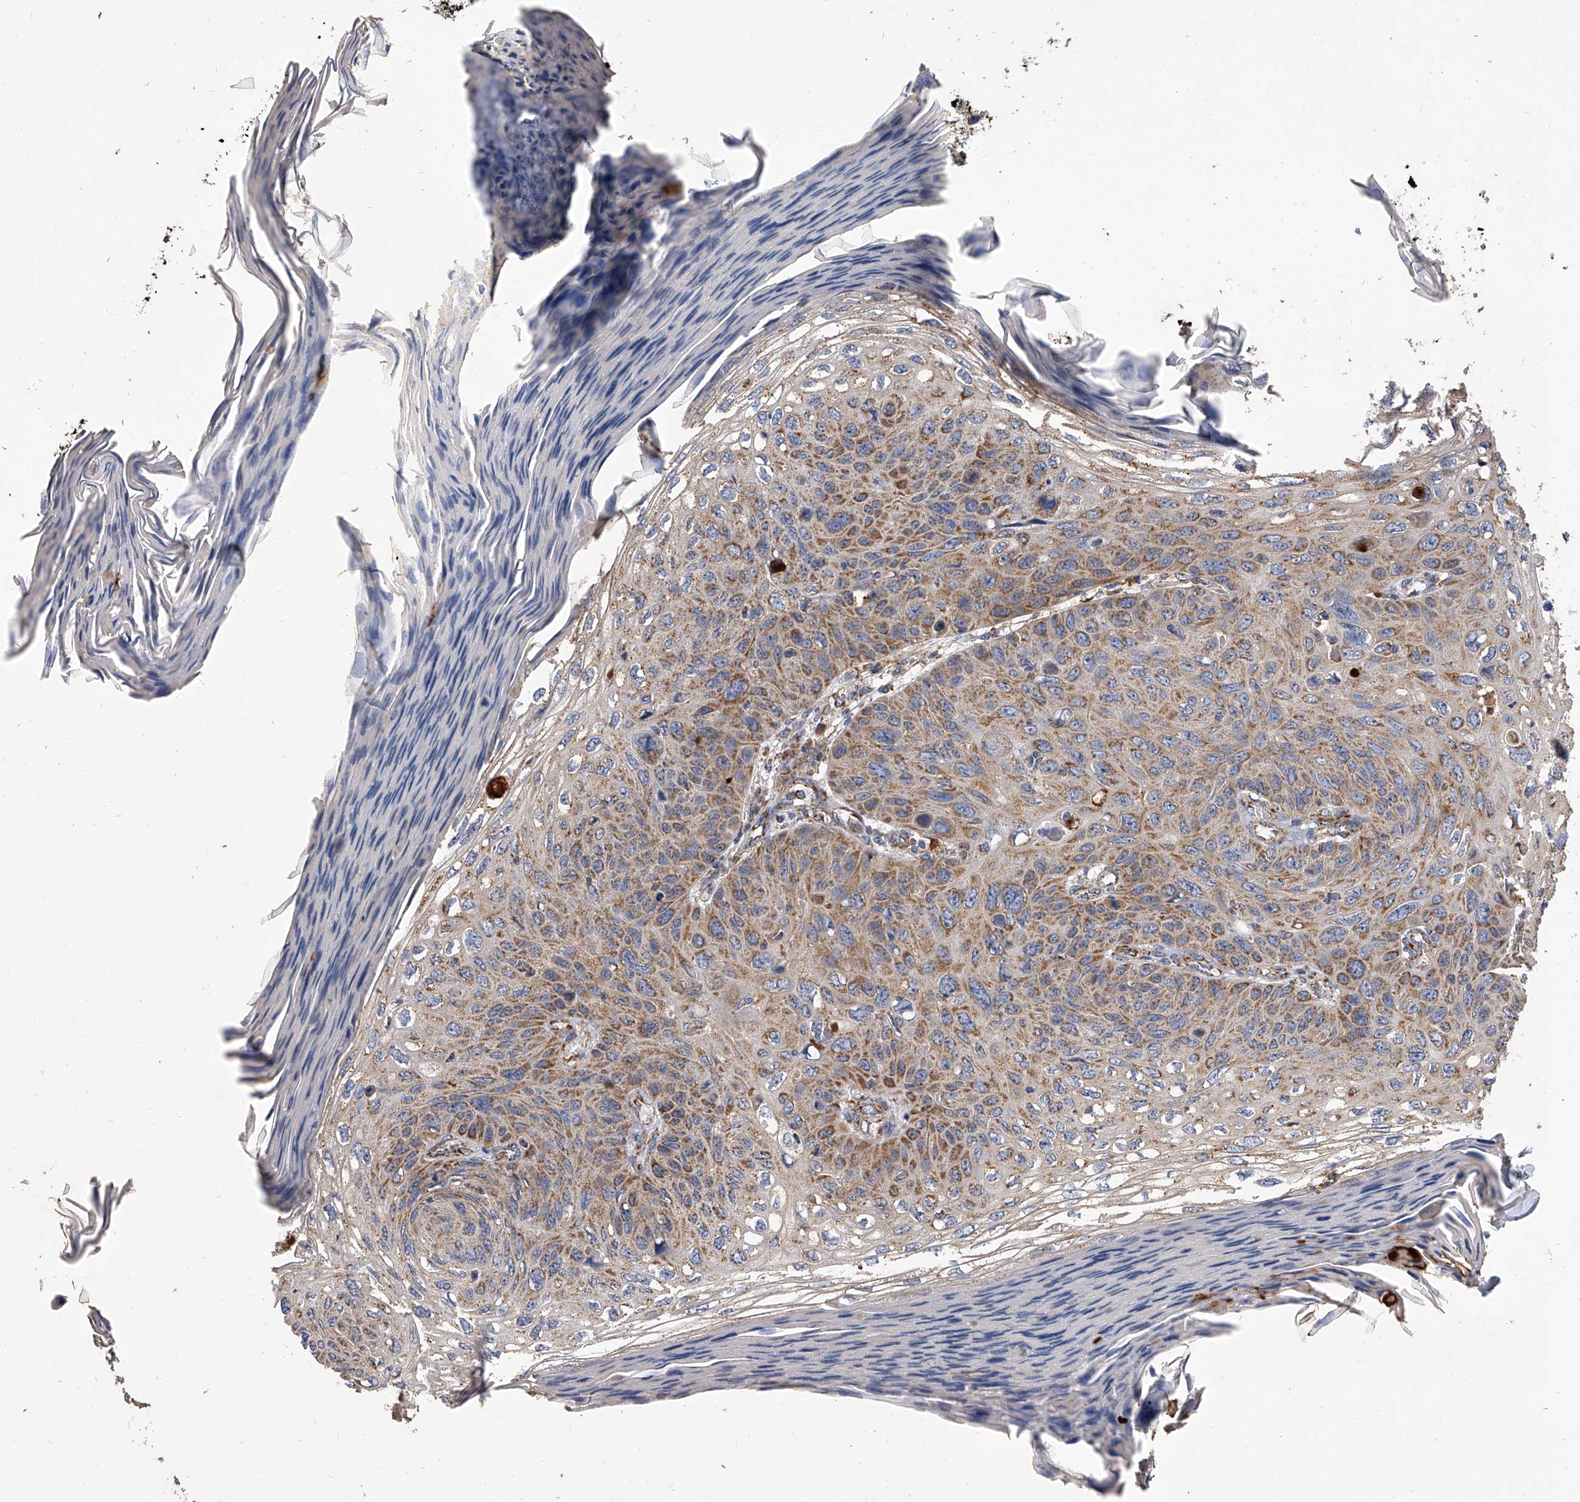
{"staining": {"intensity": "moderate", "quantity": ">75%", "location": "cytoplasmic/membranous"}, "tissue": "skin cancer", "cell_type": "Tumor cells", "image_type": "cancer", "snomed": [{"axis": "morphology", "description": "Squamous cell carcinoma, NOS"}, {"axis": "topography", "description": "Skin"}], "caption": "A brown stain shows moderate cytoplasmic/membranous expression of a protein in human skin squamous cell carcinoma tumor cells. Nuclei are stained in blue.", "gene": "MRPL28", "patient": {"sex": "female", "age": 90}}